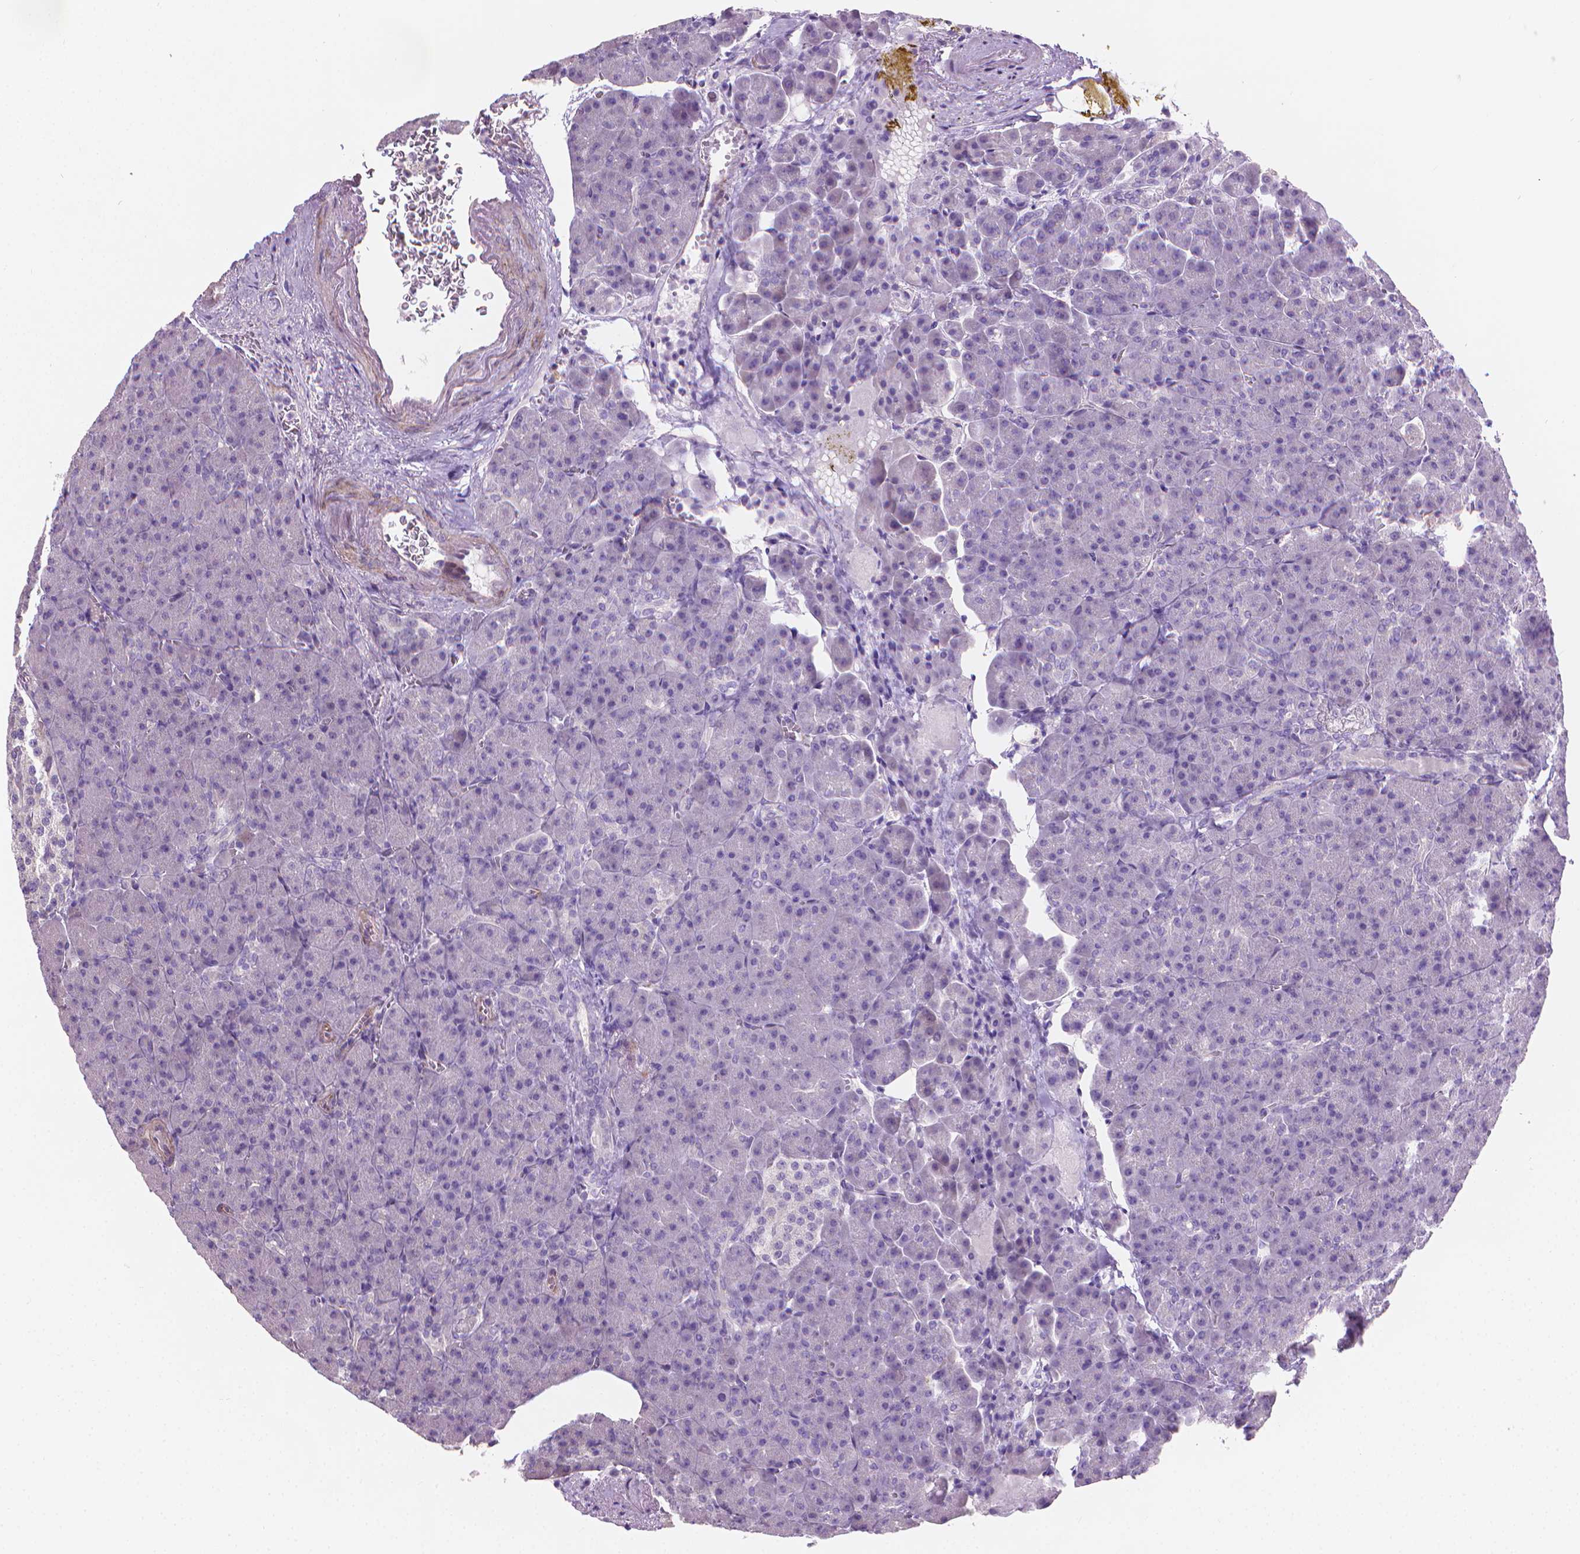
{"staining": {"intensity": "negative", "quantity": "none", "location": "none"}, "tissue": "pancreas", "cell_type": "Exocrine glandular cells", "image_type": "normal", "snomed": [{"axis": "morphology", "description": "Normal tissue, NOS"}, {"axis": "topography", "description": "Pancreas"}], "caption": "Immunohistochemistry (IHC) micrograph of benign pancreas stained for a protein (brown), which shows no positivity in exocrine glandular cells. Nuclei are stained in blue.", "gene": "GSDMA", "patient": {"sex": "female", "age": 74}}